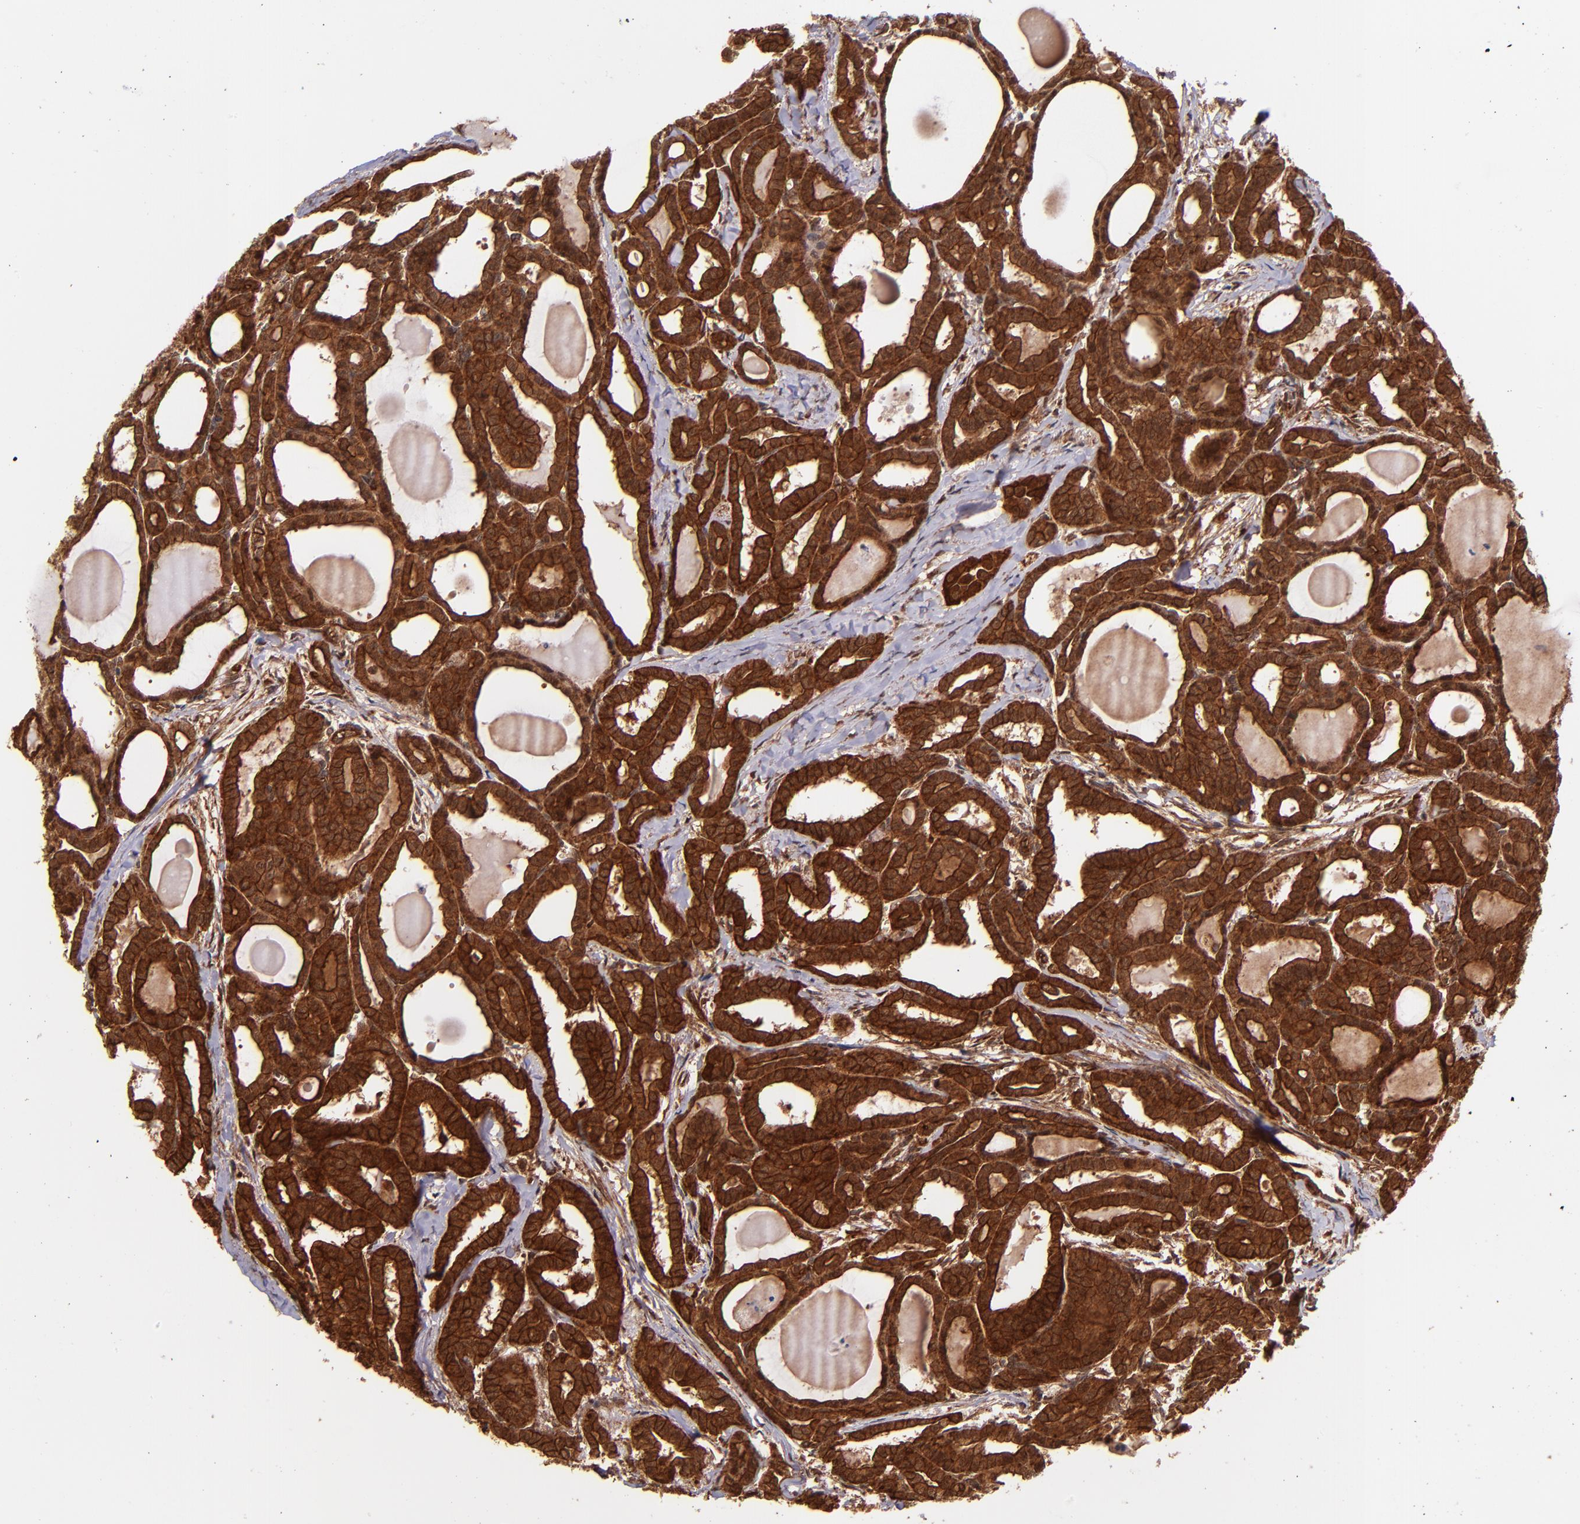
{"staining": {"intensity": "strong", "quantity": ">75%", "location": "cytoplasmic/membranous"}, "tissue": "thyroid cancer", "cell_type": "Tumor cells", "image_type": "cancer", "snomed": [{"axis": "morphology", "description": "Carcinoma, NOS"}, {"axis": "topography", "description": "Thyroid gland"}], "caption": "The micrograph exhibits staining of thyroid cancer (carcinoma), revealing strong cytoplasmic/membranous protein expression (brown color) within tumor cells.", "gene": "STX8", "patient": {"sex": "female", "age": 91}}